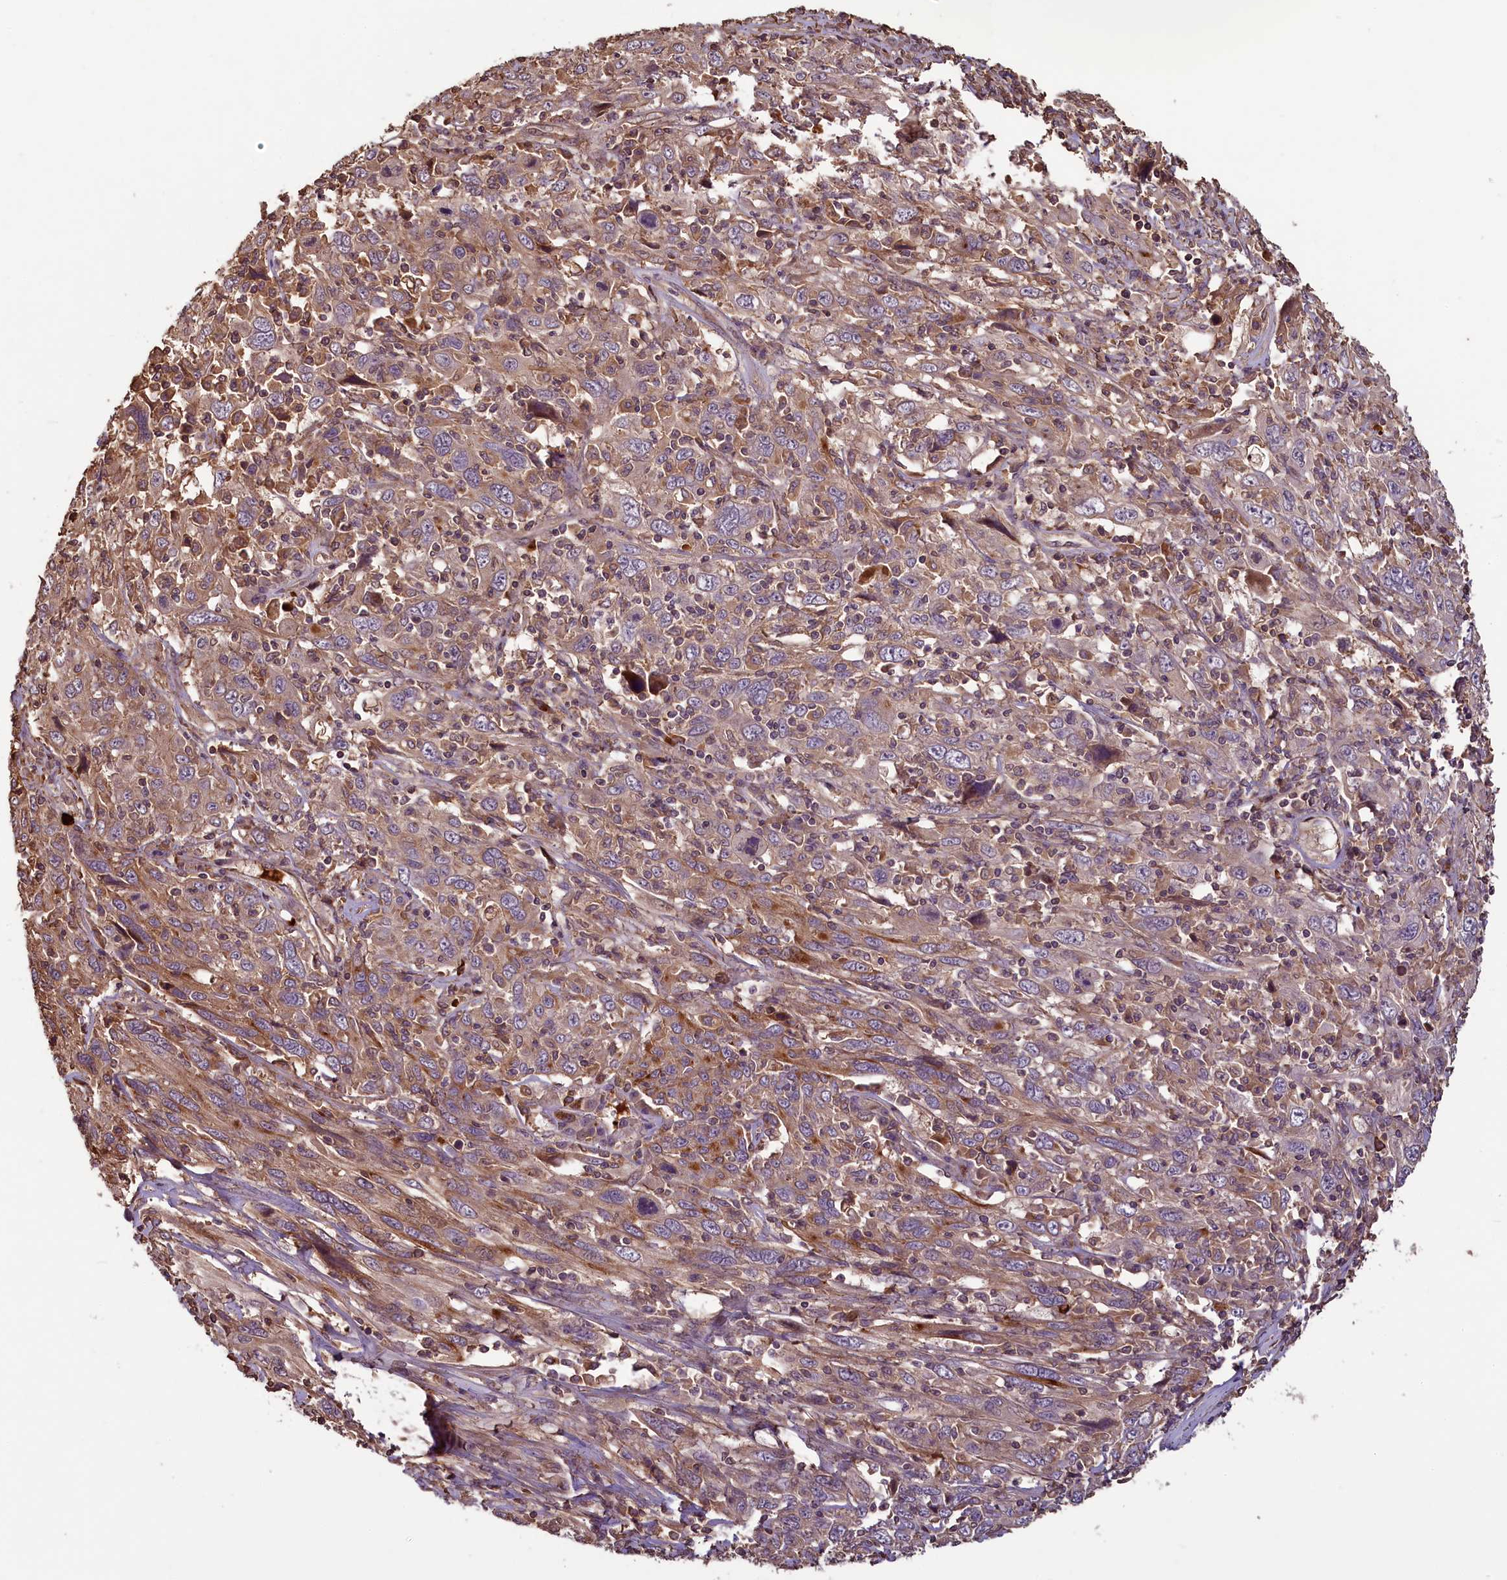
{"staining": {"intensity": "weak", "quantity": ">75%", "location": "cytoplasmic/membranous"}, "tissue": "cervical cancer", "cell_type": "Tumor cells", "image_type": "cancer", "snomed": [{"axis": "morphology", "description": "Squamous cell carcinoma, NOS"}, {"axis": "topography", "description": "Cervix"}], "caption": "Immunohistochemical staining of human cervical squamous cell carcinoma shows low levels of weak cytoplasmic/membranous protein expression in approximately >75% of tumor cells.", "gene": "NUDT6", "patient": {"sex": "female", "age": 46}}